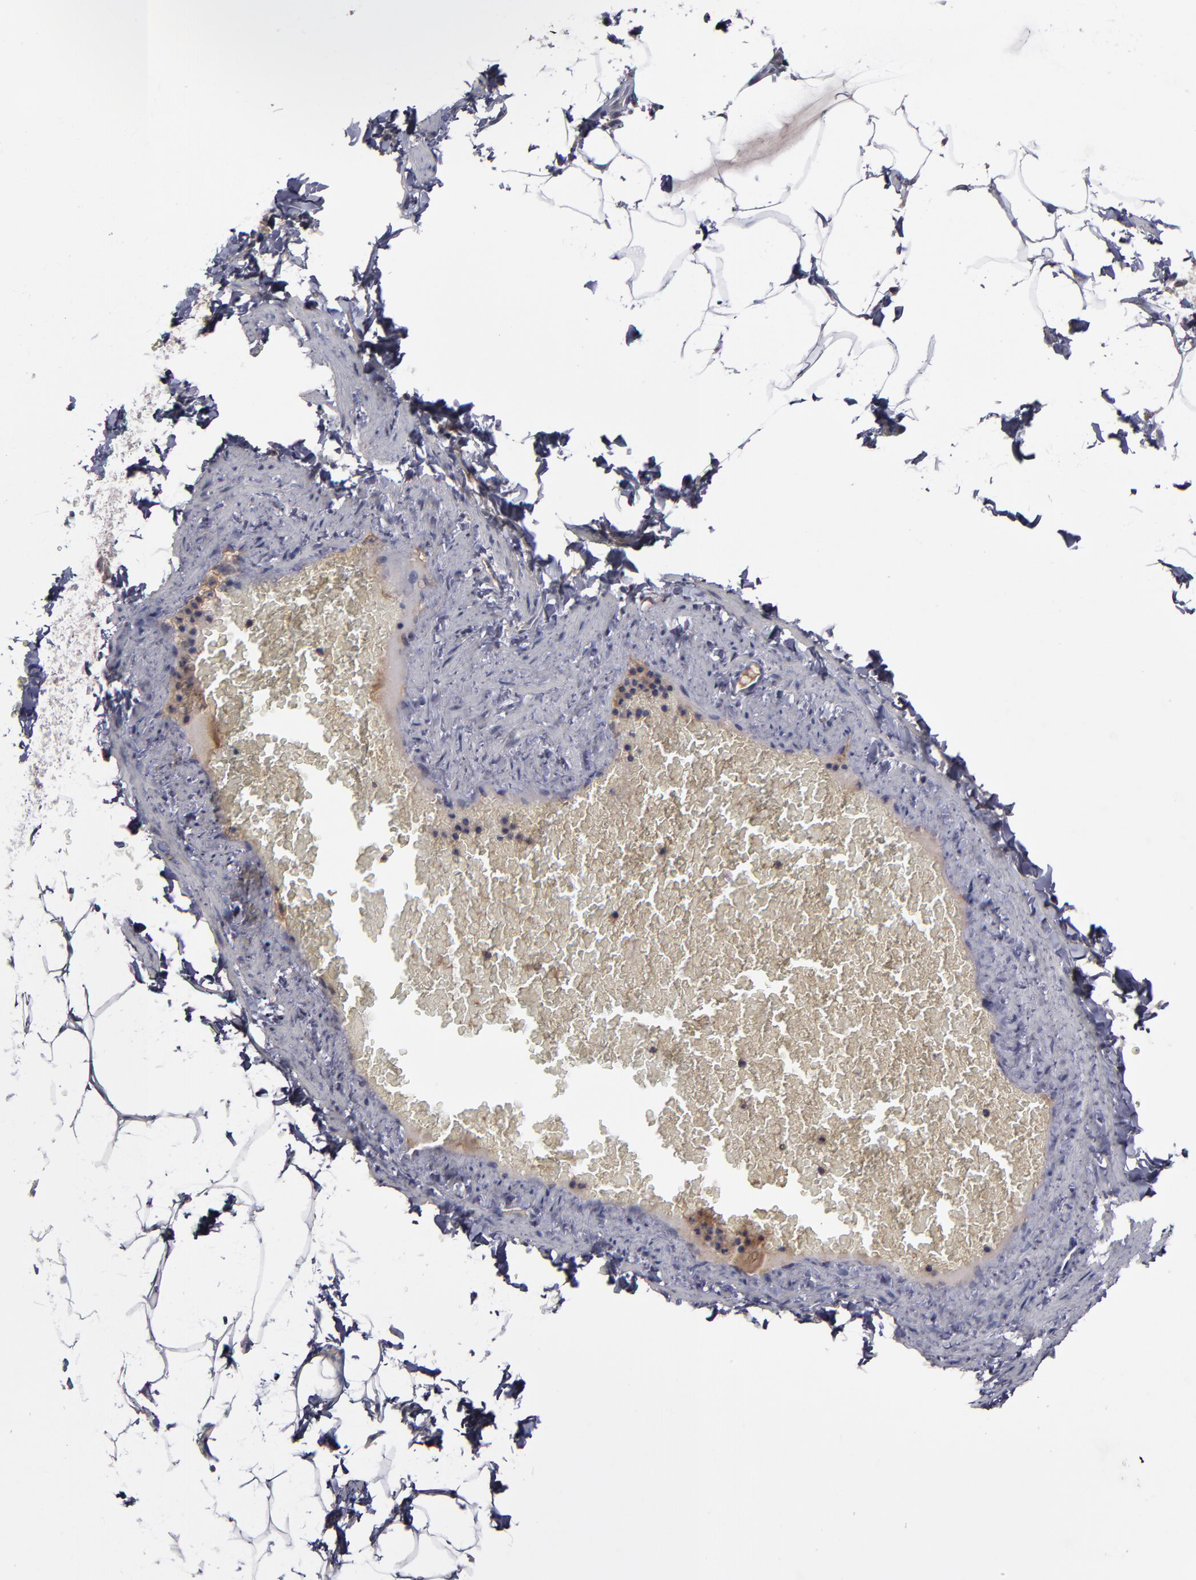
{"staining": {"intensity": "negative", "quantity": "none", "location": "none"}, "tissue": "adipose tissue", "cell_type": "Adipocytes", "image_type": "normal", "snomed": [{"axis": "morphology", "description": "Normal tissue, NOS"}, {"axis": "topography", "description": "Vascular tissue"}], "caption": "The photomicrograph shows no significant staining in adipocytes of adipose tissue. (DAB (3,3'-diaminobenzidine) immunohistochemistry (IHC) visualized using brightfield microscopy, high magnification).", "gene": "MMP11", "patient": {"sex": "male", "age": 41}}